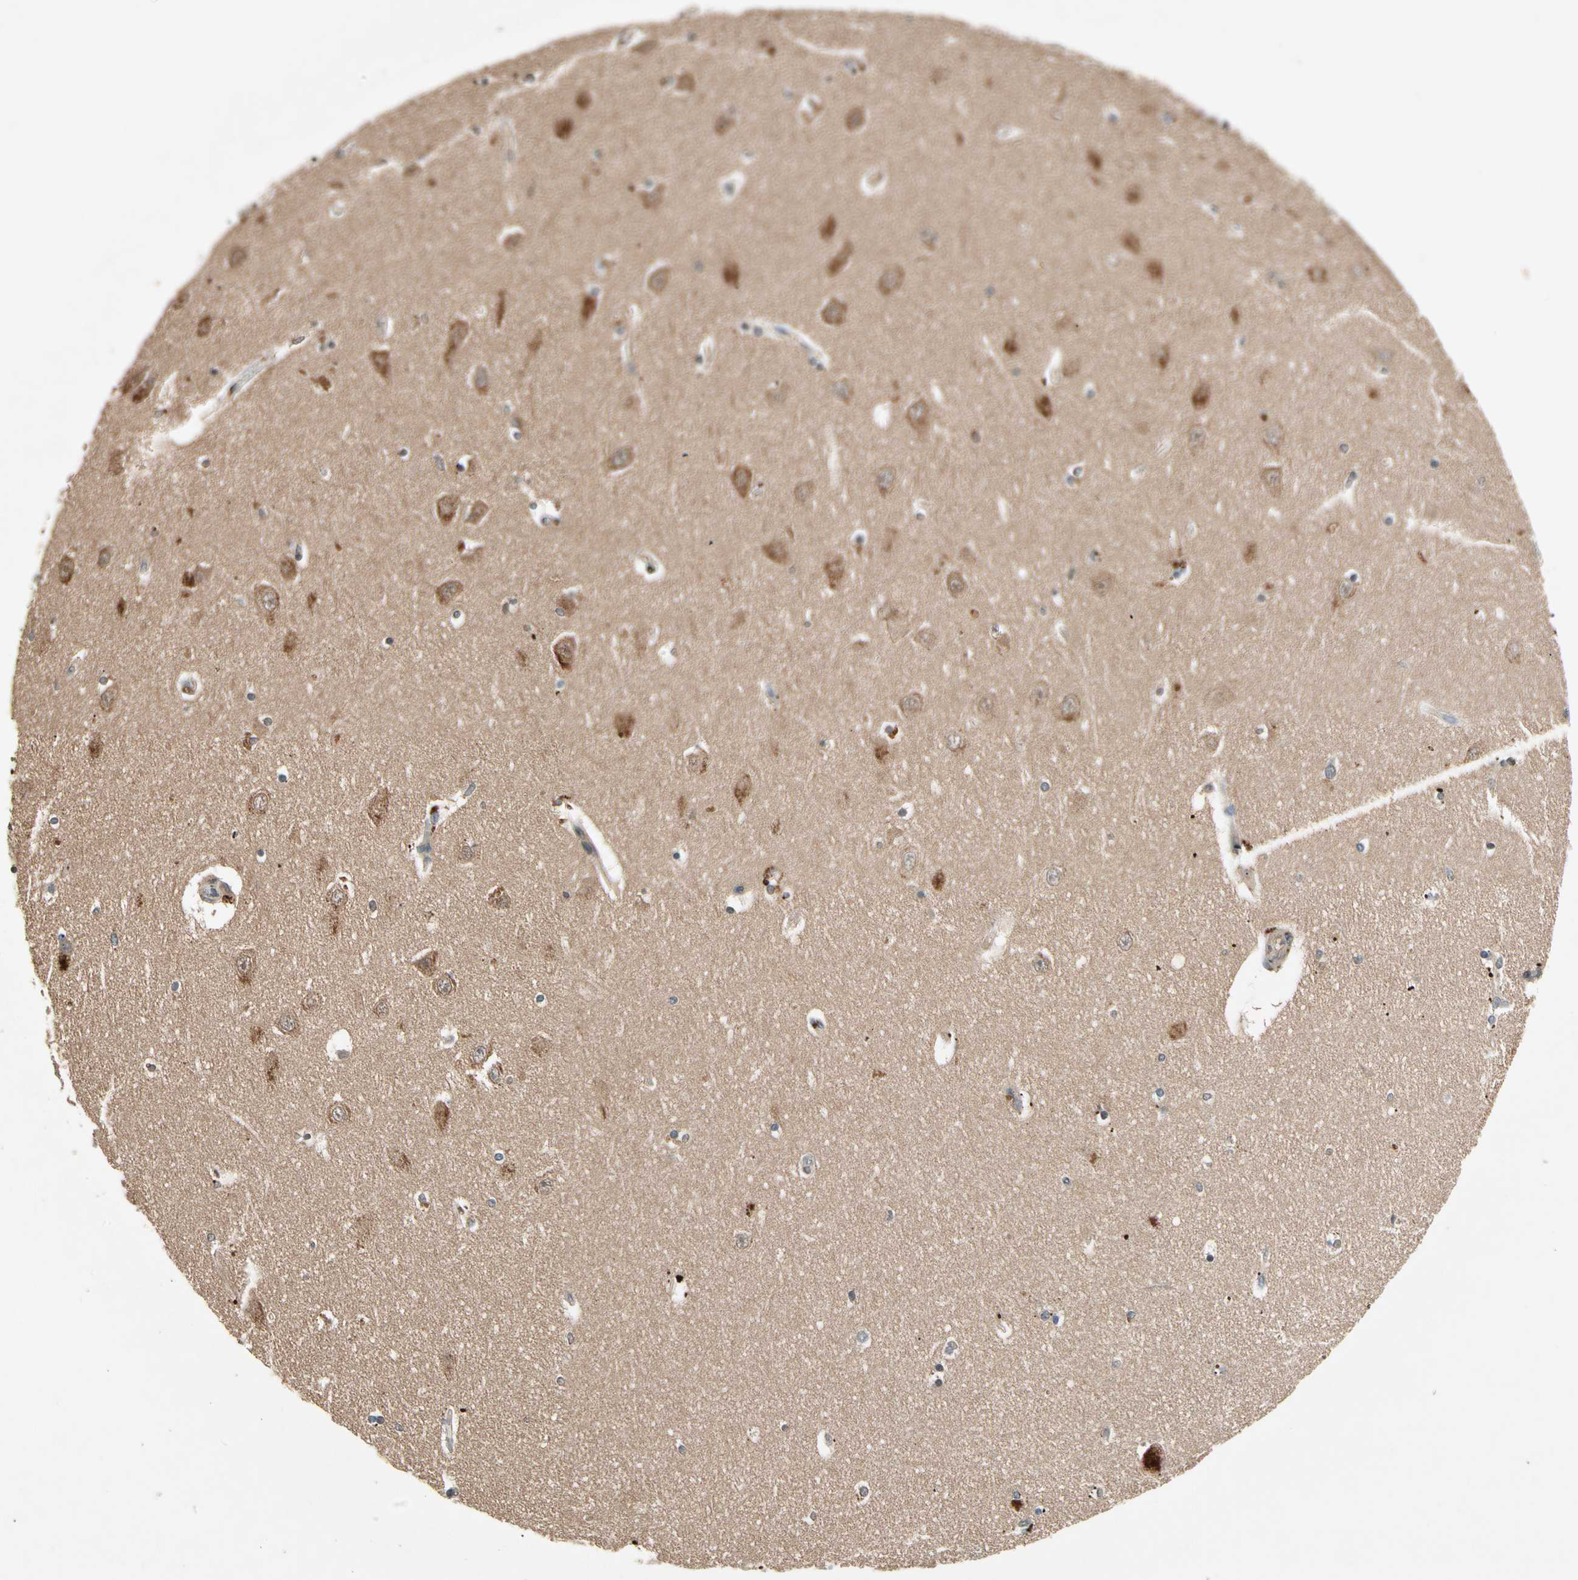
{"staining": {"intensity": "moderate", "quantity": "25%-75%", "location": "cytoplasmic/membranous"}, "tissue": "hippocampus", "cell_type": "Glial cells", "image_type": "normal", "snomed": [{"axis": "morphology", "description": "Normal tissue, NOS"}, {"axis": "topography", "description": "Hippocampus"}], "caption": "Protein staining displays moderate cytoplasmic/membranous positivity in approximately 25%-75% of glial cells in benign hippocampus. (DAB IHC, brown staining for protein, blue staining for nuclei).", "gene": "ROCK2", "patient": {"sex": "female", "age": 54}}